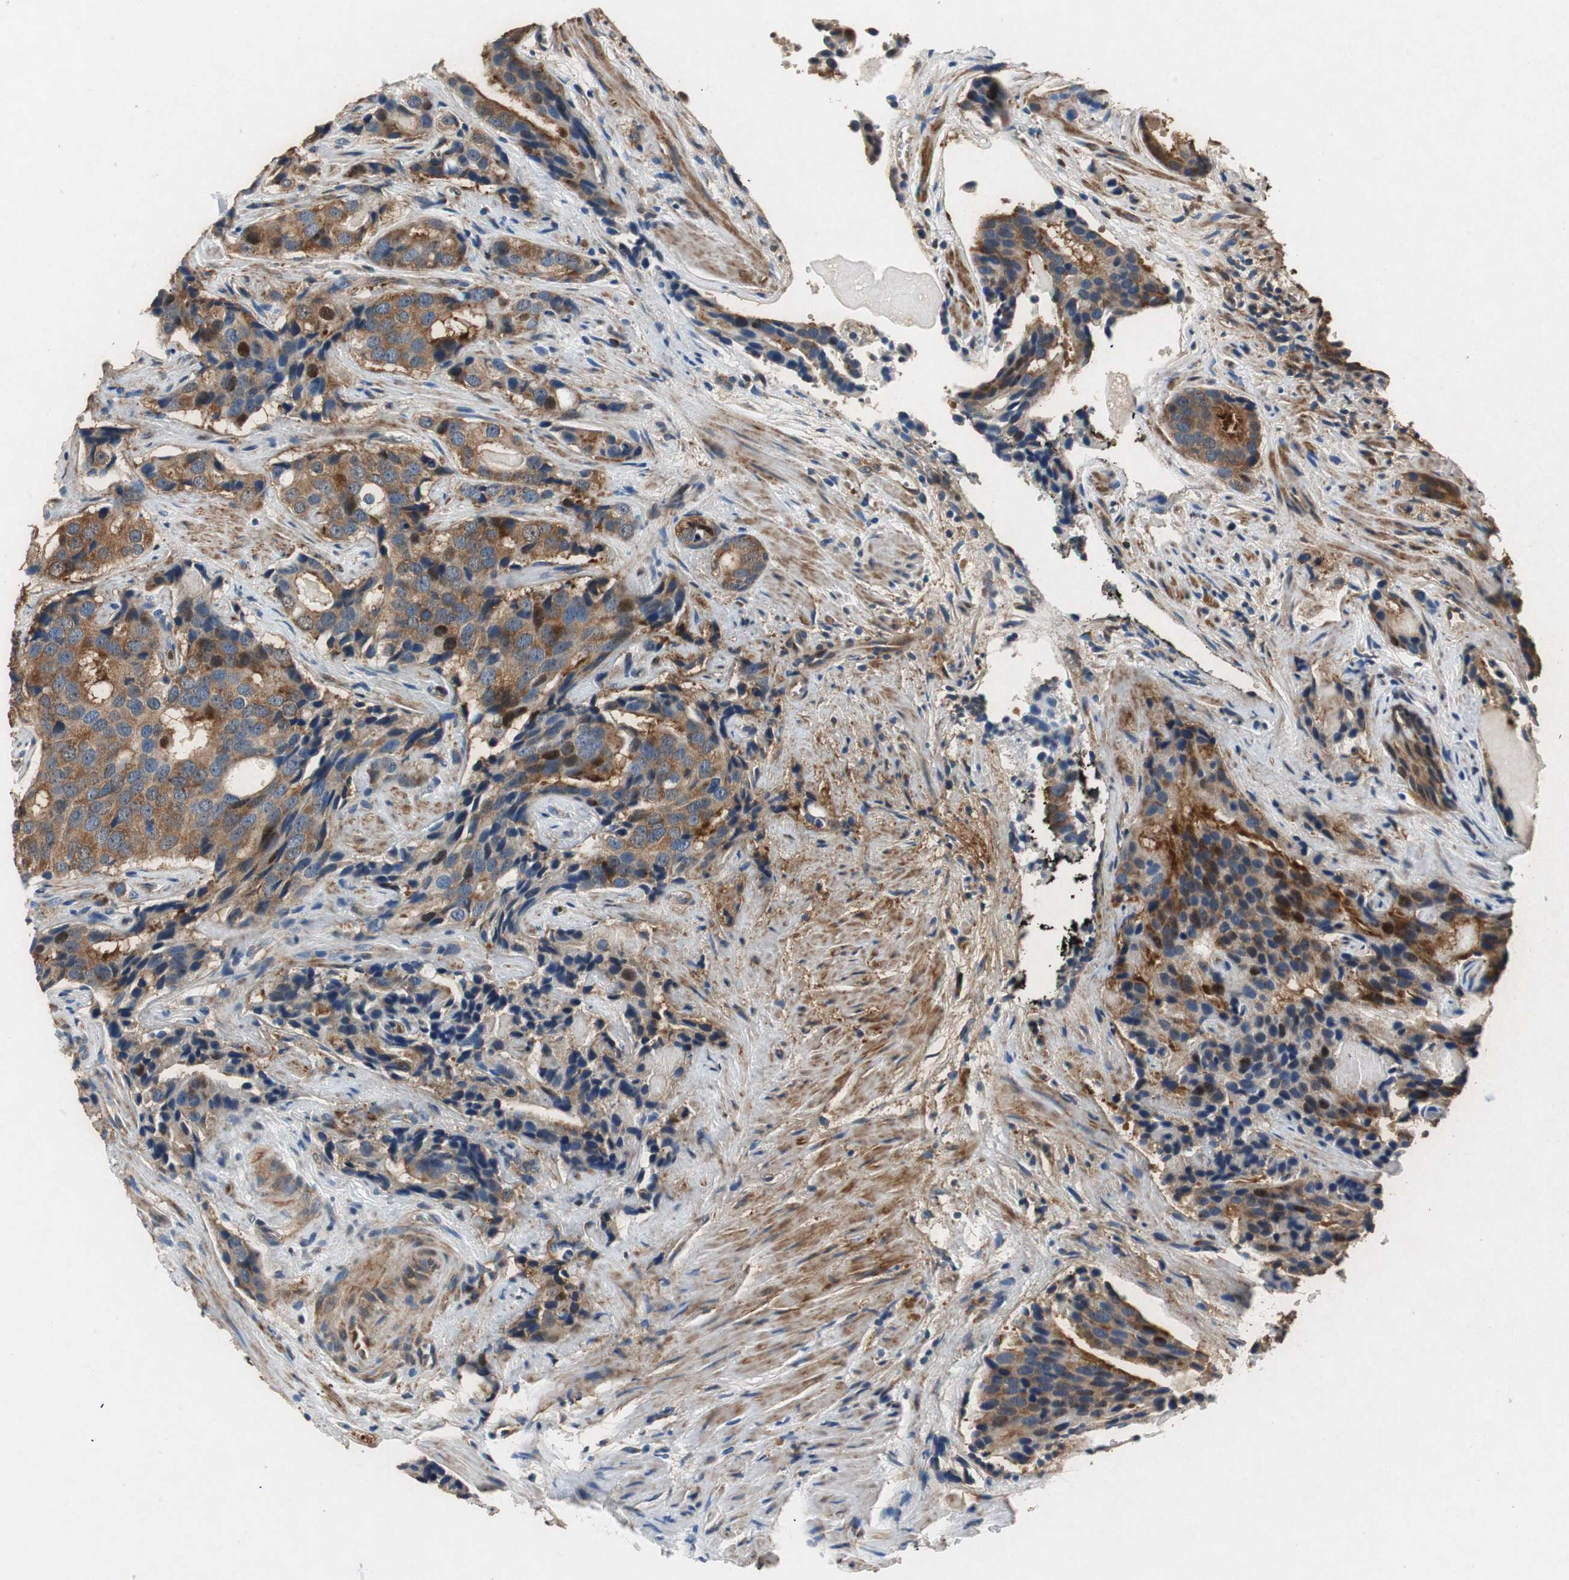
{"staining": {"intensity": "strong", "quantity": ">75%", "location": "cytoplasmic/membranous,nuclear"}, "tissue": "prostate cancer", "cell_type": "Tumor cells", "image_type": "cancer", "snomed": [{"axis": "morphology", "description": "Adenocarcinoma, High grade"}, {"axis": "topography", "description": "Prostate"}], "caption": "Immunohistochemistry (IHC) image of human high-grade adenocarcinoma (prostate) stained for a protein (brown), which shows high levels of strong cytoplasmic/membranous and nuclear expression in approximately >75% of tumor cells.", "gene": "RPL35", "patient": {"sex": "male", "age": 58}}